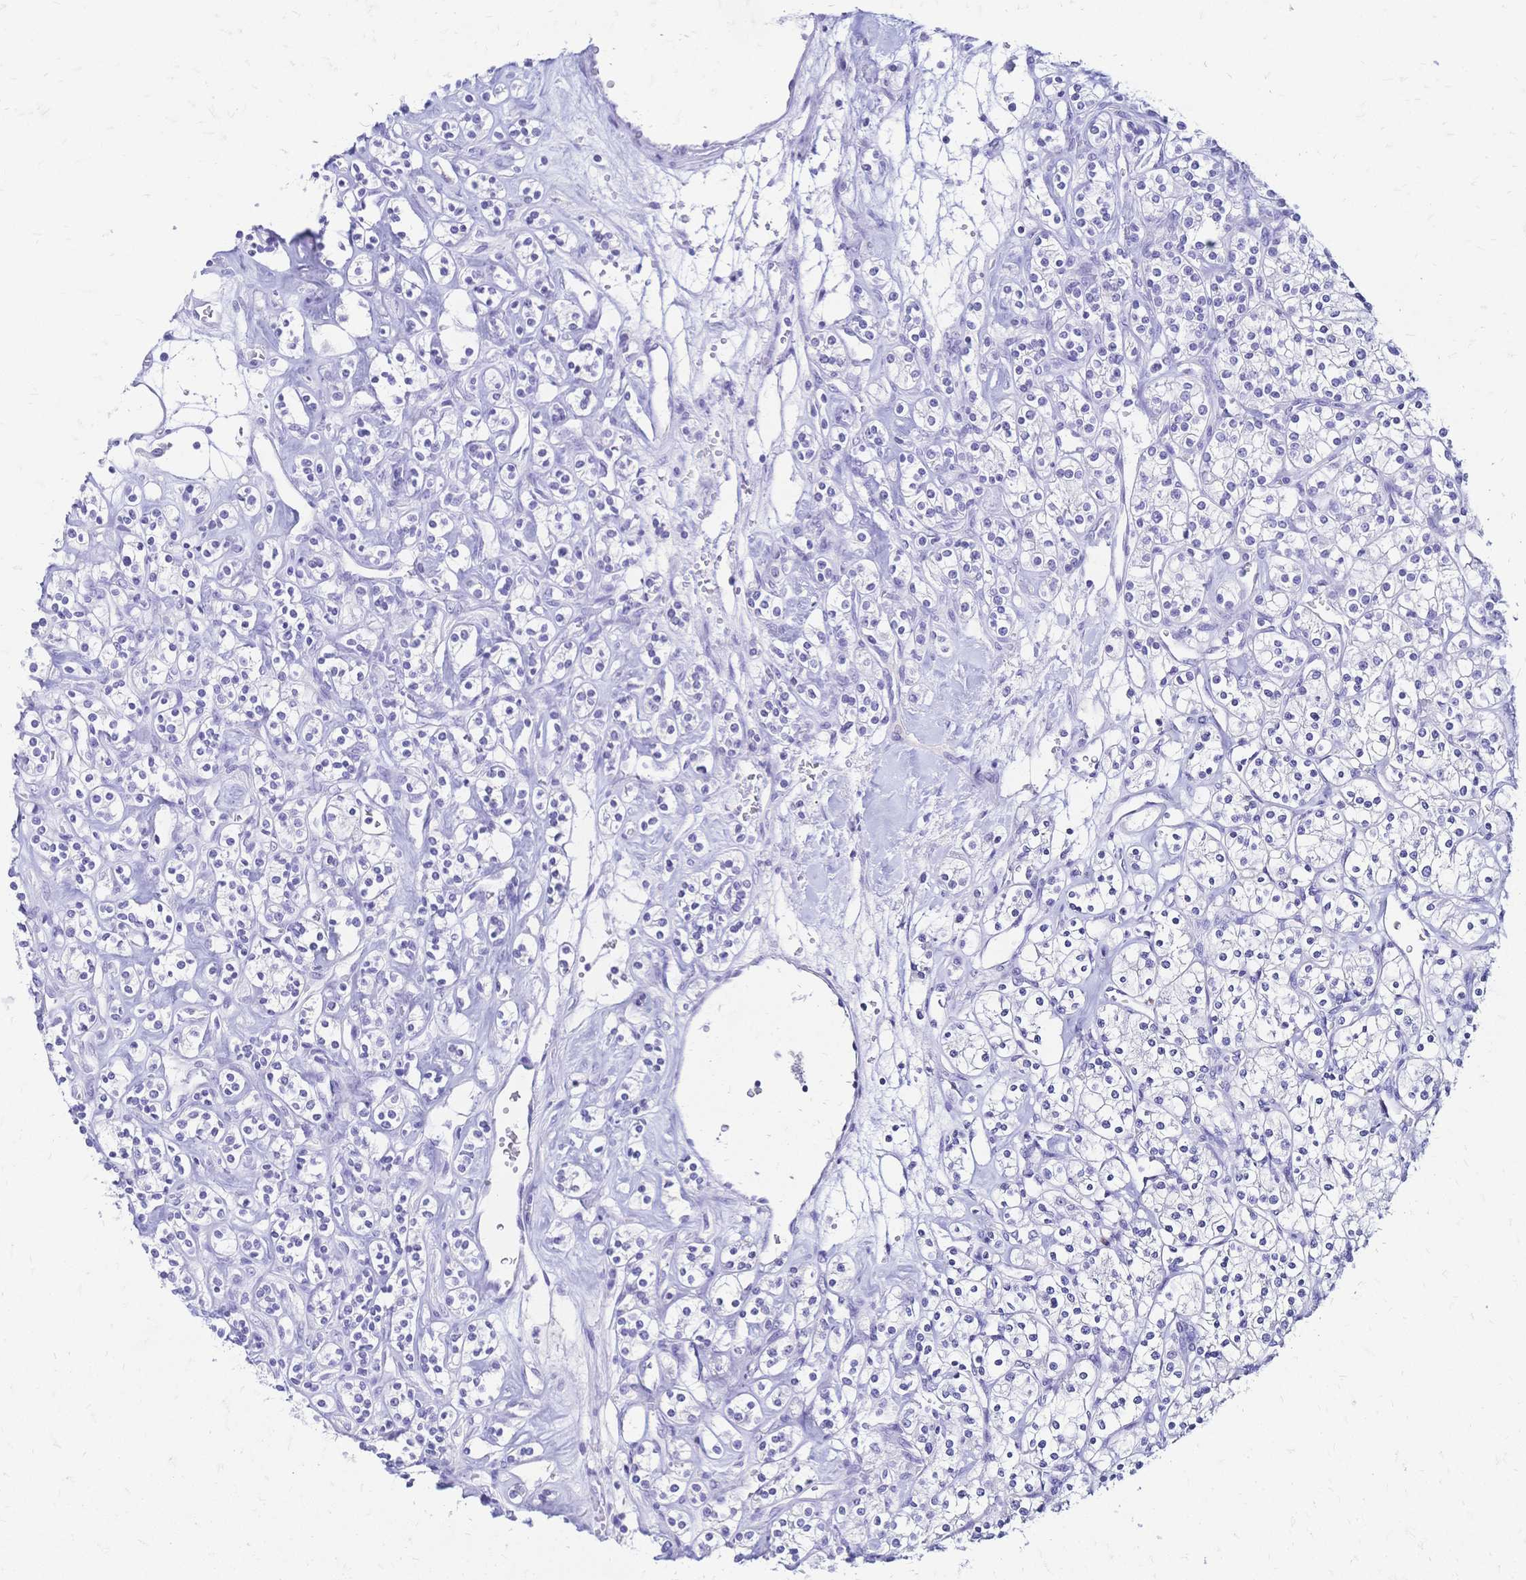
{"staining": {"intensity": "negative", "quantity": "none", "location": "none"}, "tissue": "renal cancer", "cell_type": "Tumor cells", "image_type": "cancer", "snomed": [{"axis": "morphology", "description": "Adenocarcinoma, NOS"}, {"axis": "topography", "description": "Kidney"}], "caption": "An IHC image of adenocarcinoma (renal) is shown. There is no staining in tumor cells of adenocarcinoma (renal). Nuclei are stained in blue.", "gene": "FA2H", "patient": {"sex": "male", "age": 77}}